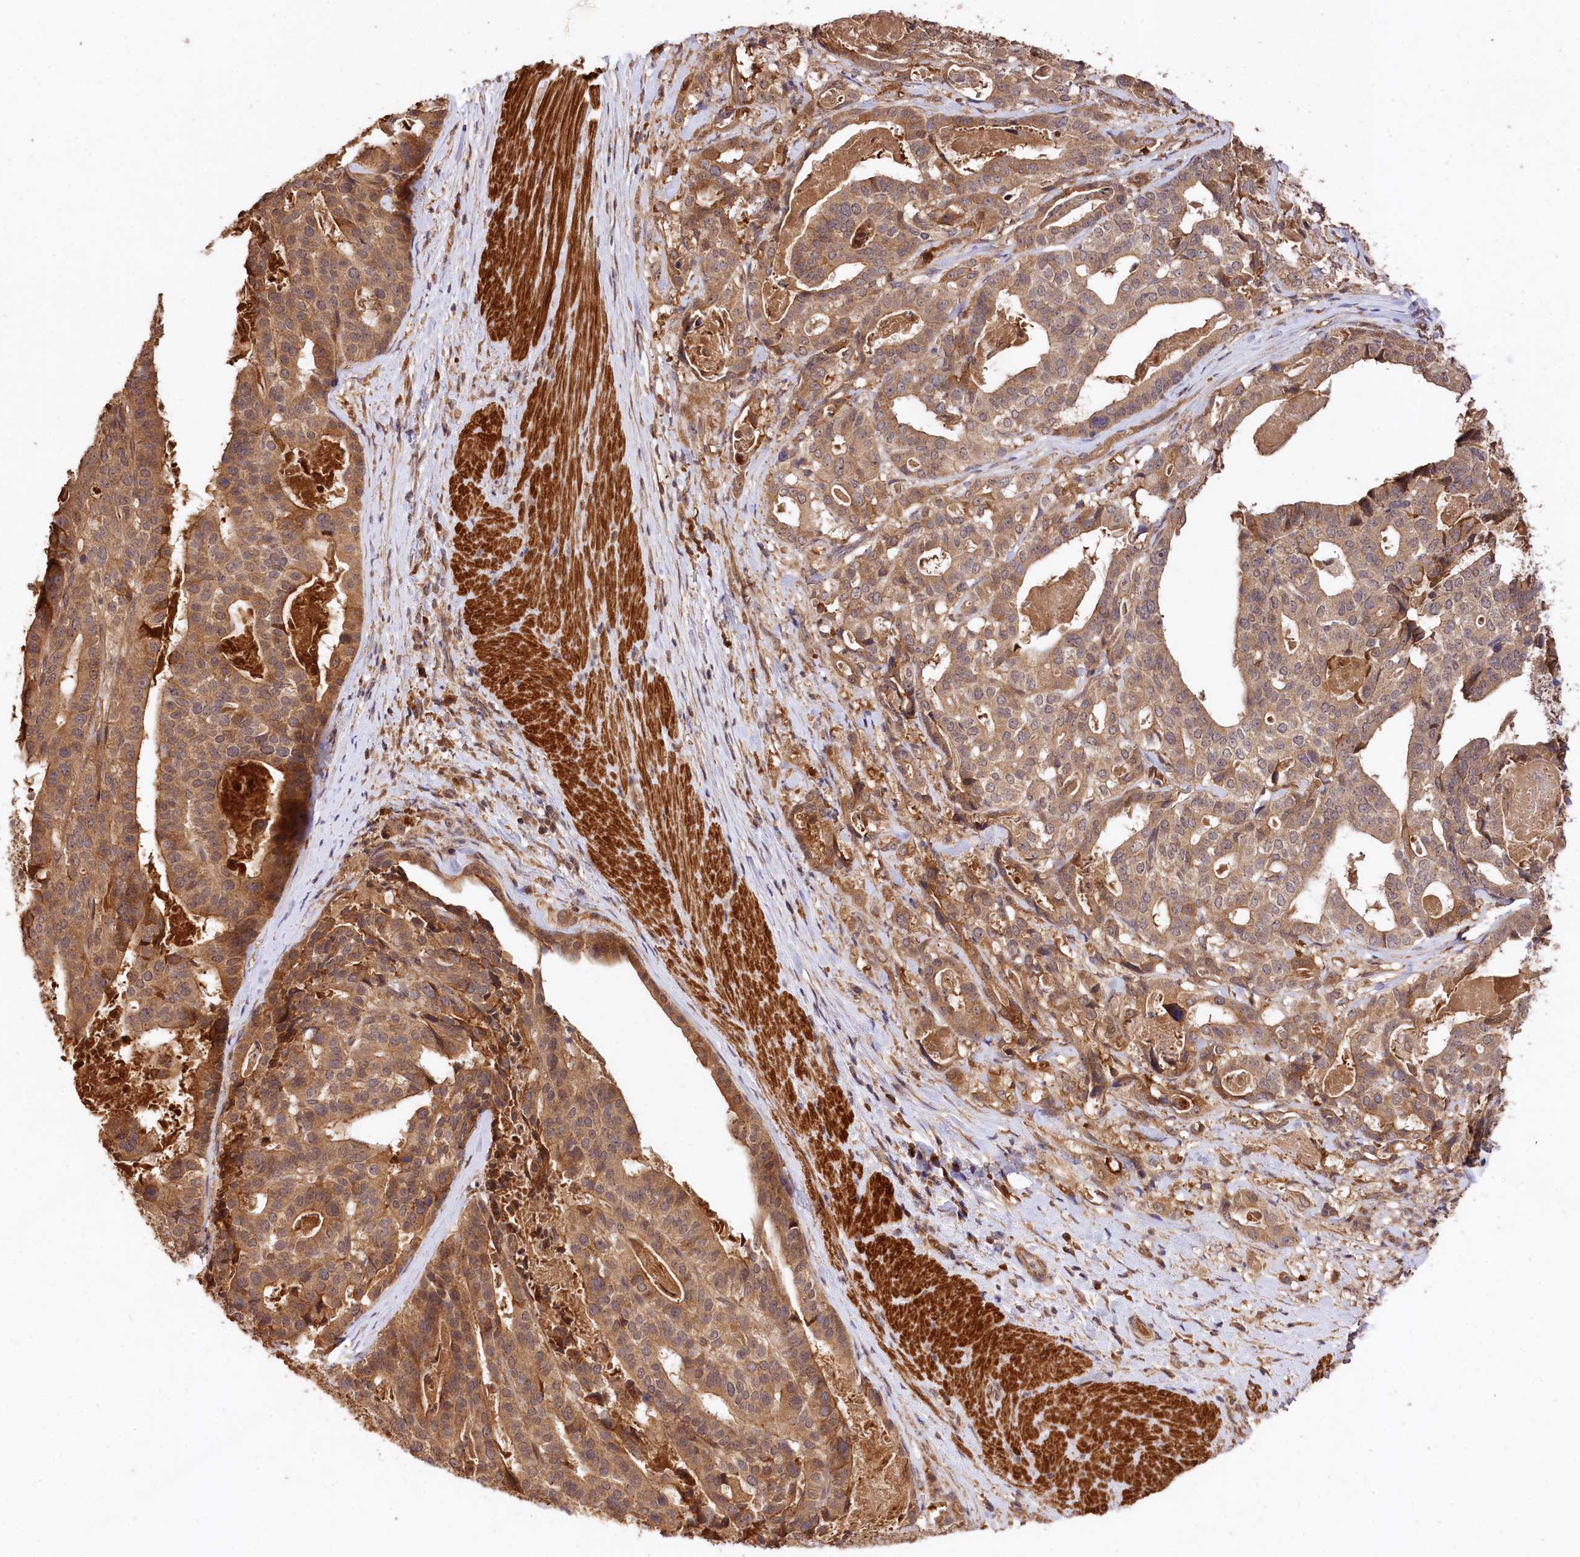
{"staining": {"intensity": "moderate", "quantity": ">75%", "location": "cytoplasmic/membranous"}, "tissue": "stomach cancer", "cell_type": "Tumor cells", "image_type": "cancer", "snomed": [{"axis": "morphology", "description": "Adenocarcinoma, NOS"}, {"axis": "topography", "description": "Stomach"}], "caption": "Immunohistochemical staining of human stomach adenocarcinoma reveals moderate cytoplasmic/membranous protein positivity in approximately >75% of tumor cells.", "gene": "MCF2L2", "patient": {"sex": "male", "age": 48}}